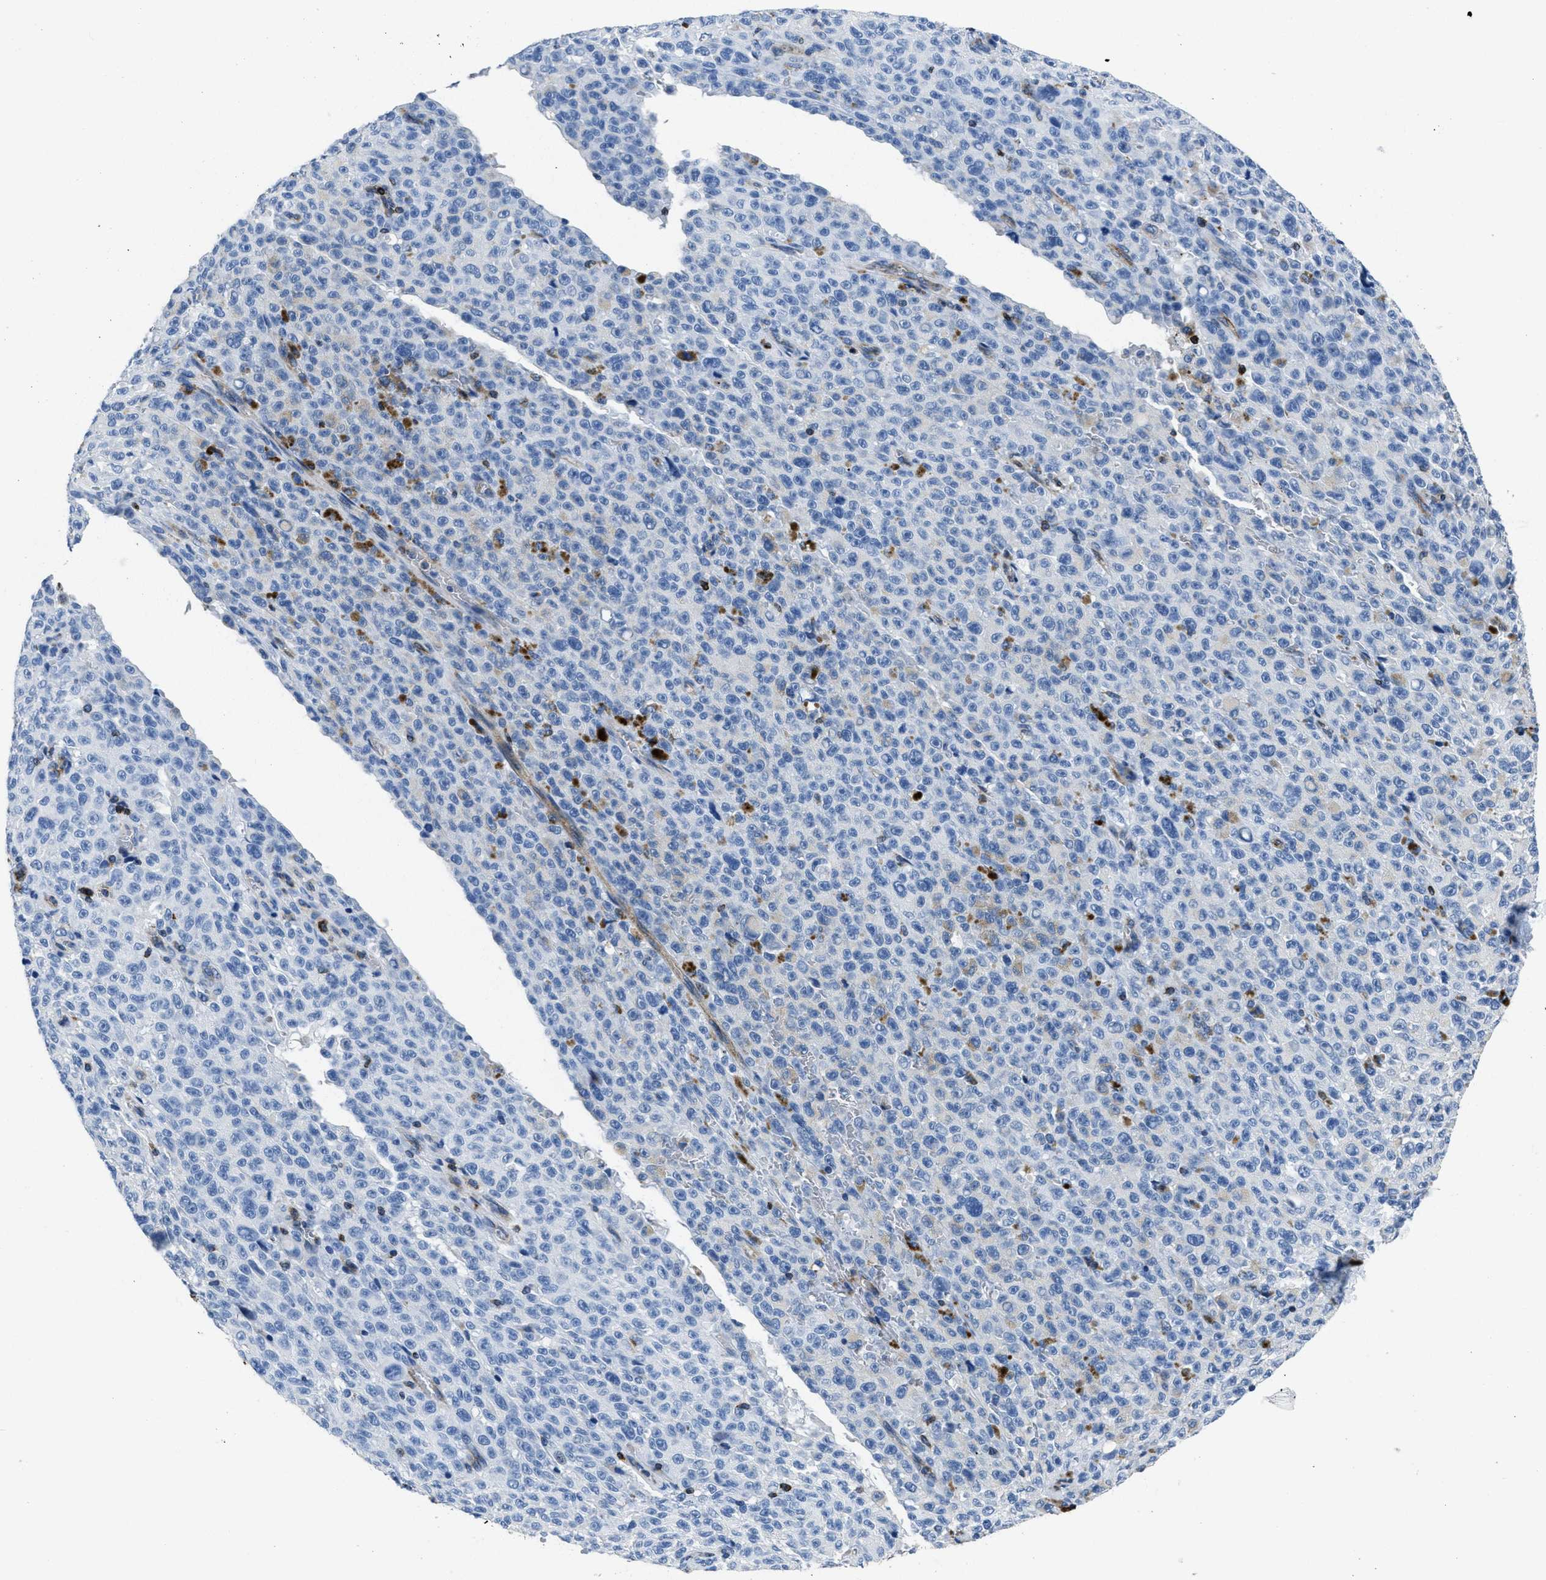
{"staining": {"intensity": "negative", "quantity": "none", "location": "none"}, "tissue": "melanoma", "cell_type": "Tumor cells", "image_type": "cancer", "snomed": [{"axis": "morphology", "description": "Malignant melanoma, NOS"}, {"axis": "topography", "description": "Skin"}], "caption": "Immunohistochemistry (IHC) micrograph of malignant melanoma stained for a protein (brown), which demonstrates no expression in tumor cells.", "gene": "ITGA3", "patient": {"sex": "female", "age": 82}}